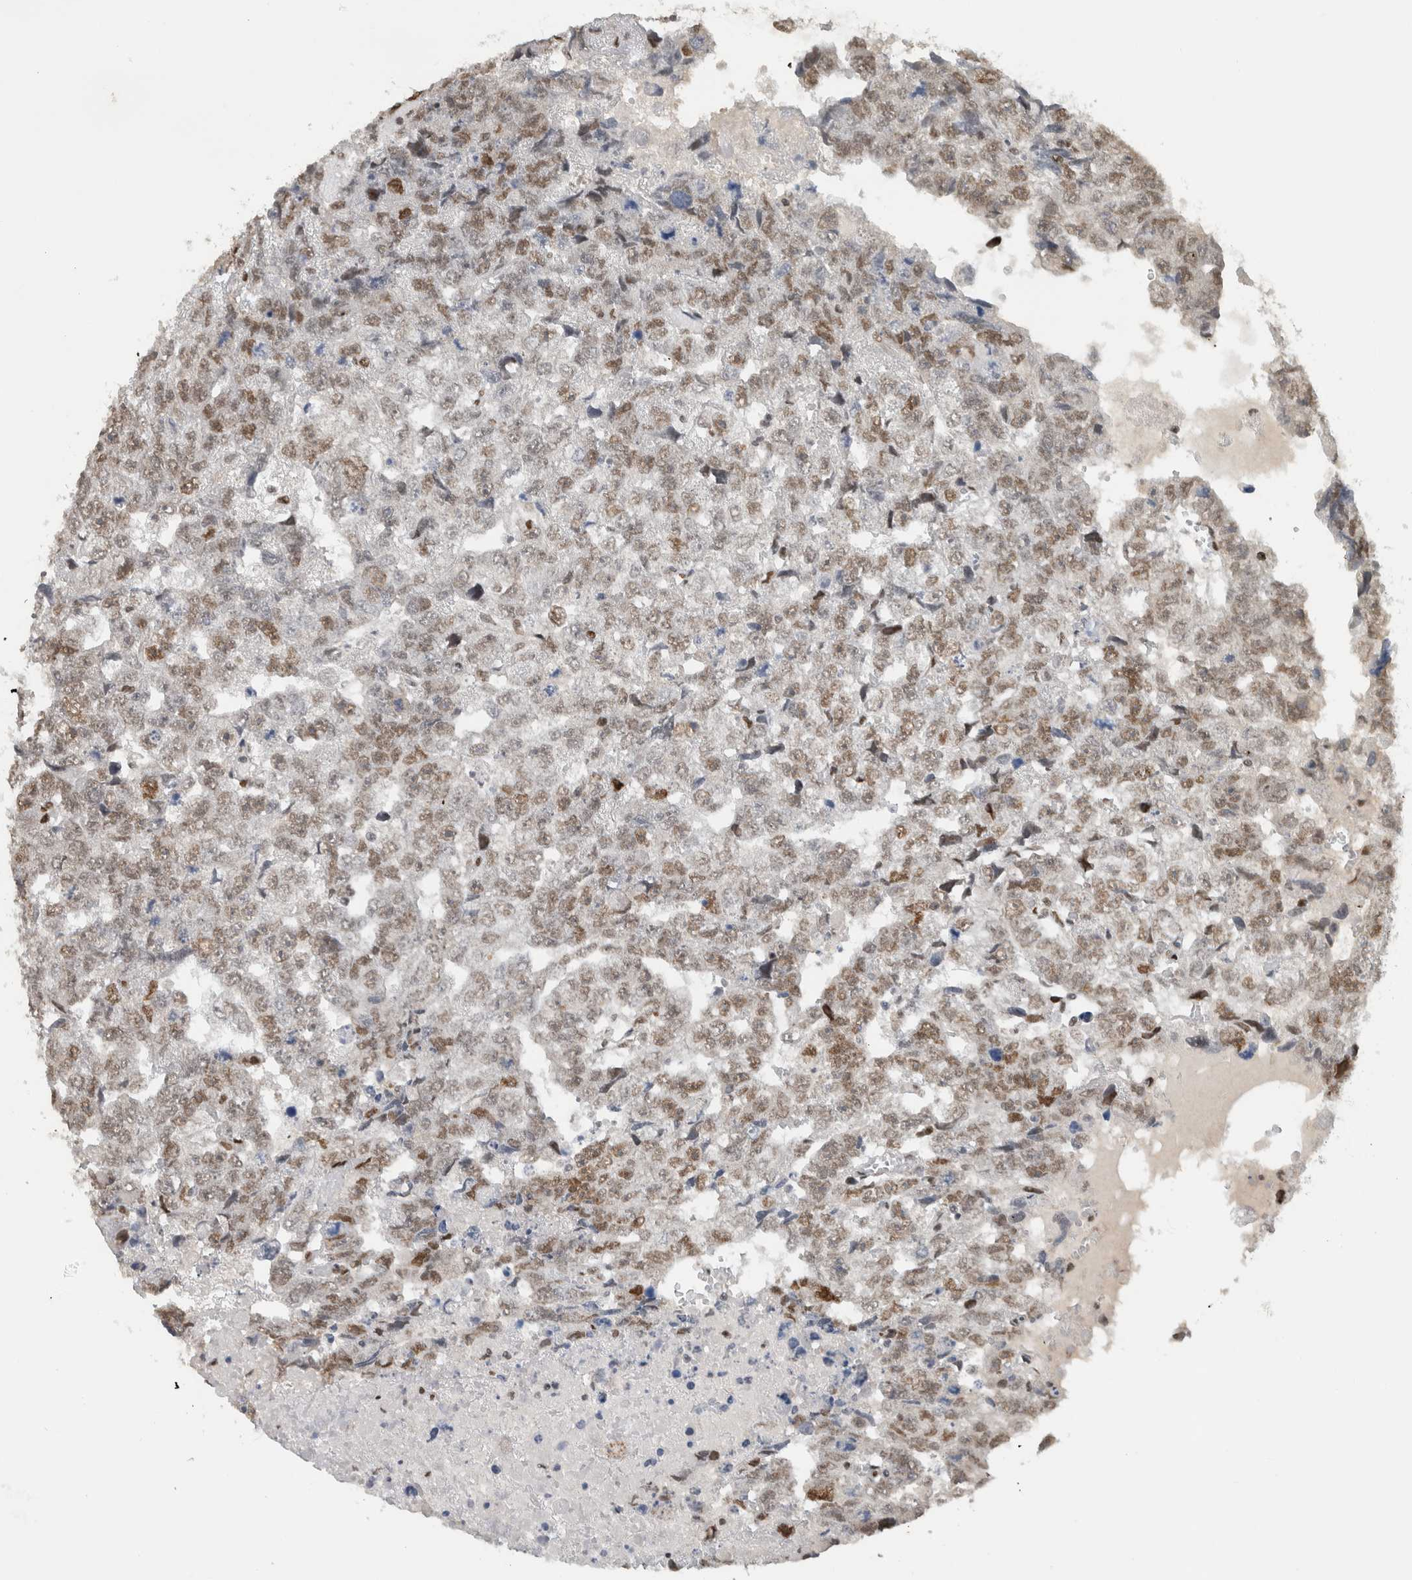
{"staining": {"intensity": "moderate", "quantity": ">75%", "location": "nuclear"}, "tissue": "testis cancer", "cell_type": "Tumor cells", "image_type": "cancer", "snomed": [{"axis": "morphology", "description": "Carcinoma, Embryonal, NOS"}, {"axis": "topography", "description": "Testis"}], "caption": "The immunohistochemical stain labels moderate nuclear positivity in tumor cells of testis embryonal carcinoma tissue.", "gene": "HNRNPR", "patient": {"sex": "male", "age": 36}}